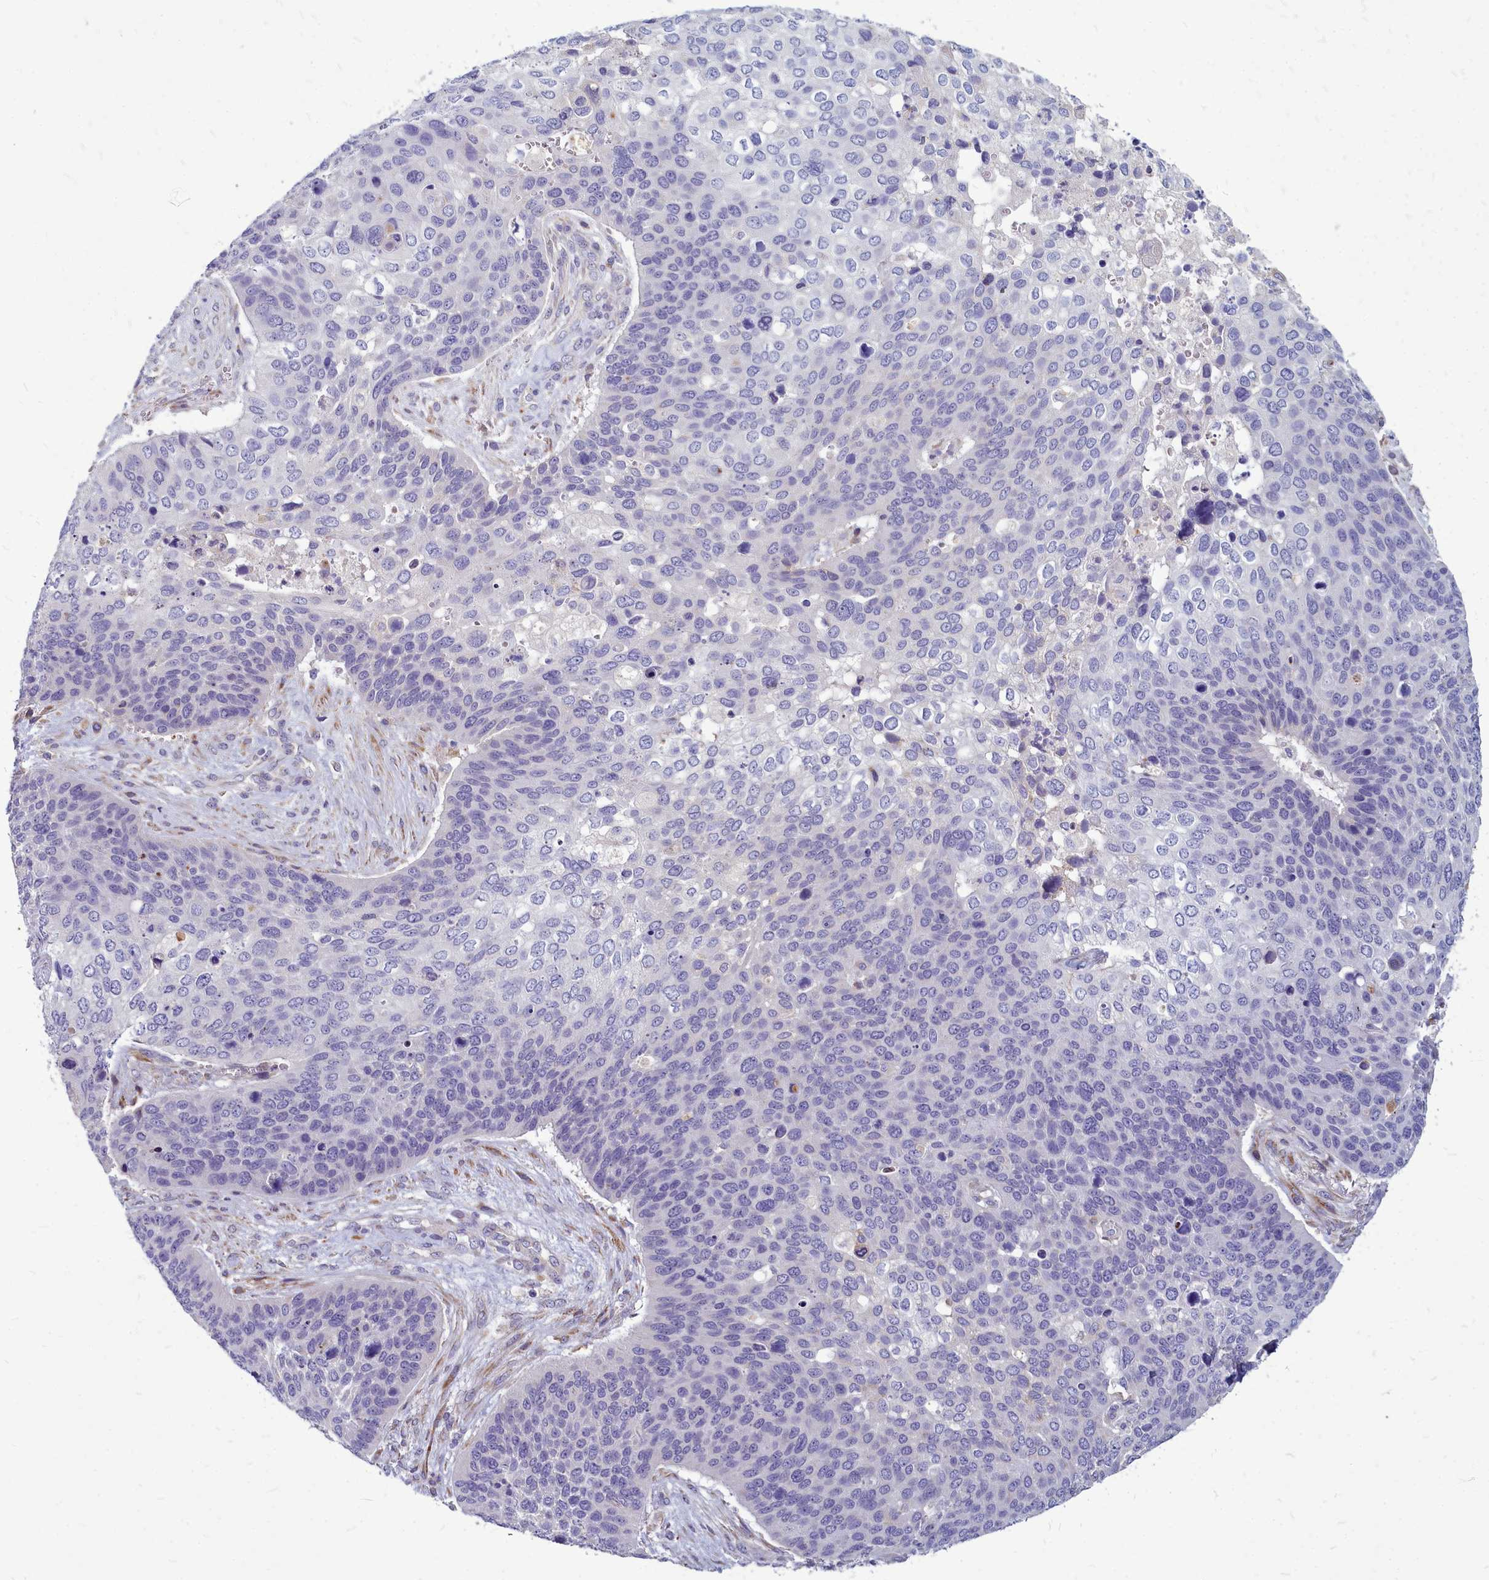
{"staining": {"intensity": "negative", "quantity": "none", "location": "none"}, "tissue": "skin cancer", "cell_type": "Tumor cells", "image_type": "cancer", "snomed": [{"axis": "morphology", "description": "Basal cell carcinoma"}, {"axis": "topography", "description": "Skin"}], "caption": "This histopathology image is of basal cell carcinoma (skin) stained with immunohistochemistry to label a protein in brown with the nuclei are counter-stained blue. There is no expression in tumor cells. (Brightfield microscopy of DAB immunohistochemistry at high magnification).", "gene": "SMPD4", "patient": {"sex": "female", "age": 74}}